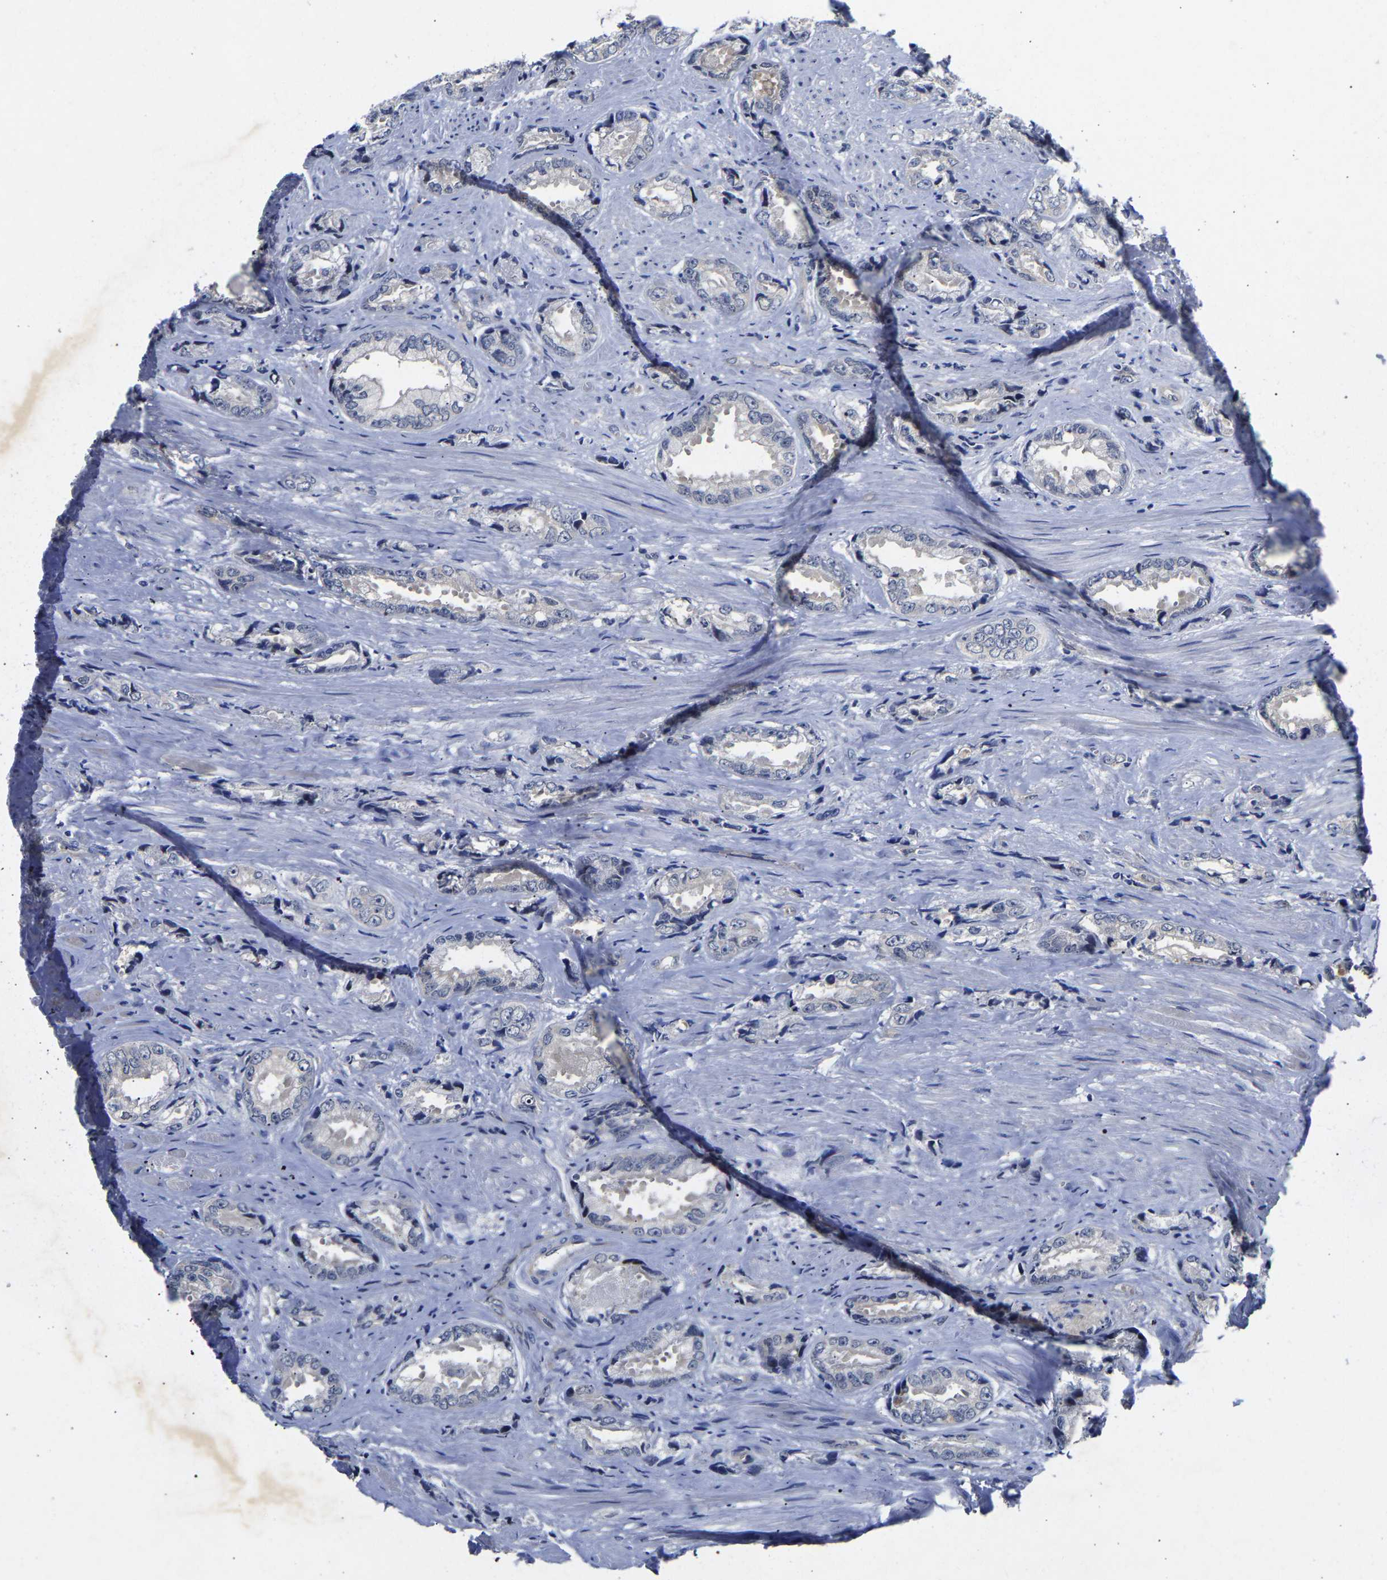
{"staining": {"intensity": "negative", "quantity": "none", "location": "none"}, "tissue": "prostate cancer", "cell_type": "Tumor cells", "image_type": "cancer", "snomed": [{"axis": "morphology", "description": "Adenocarcinoma, High grade"}, {"axis": "topography", "description": "Prostate"}], "caption": "Immunohistochemistry of human prostate adenocarcinoma (high-grade) exhibits no expression in tumor cells.", "gene": "CCDC6", "patient": {"sex": "male", "age": 61}}